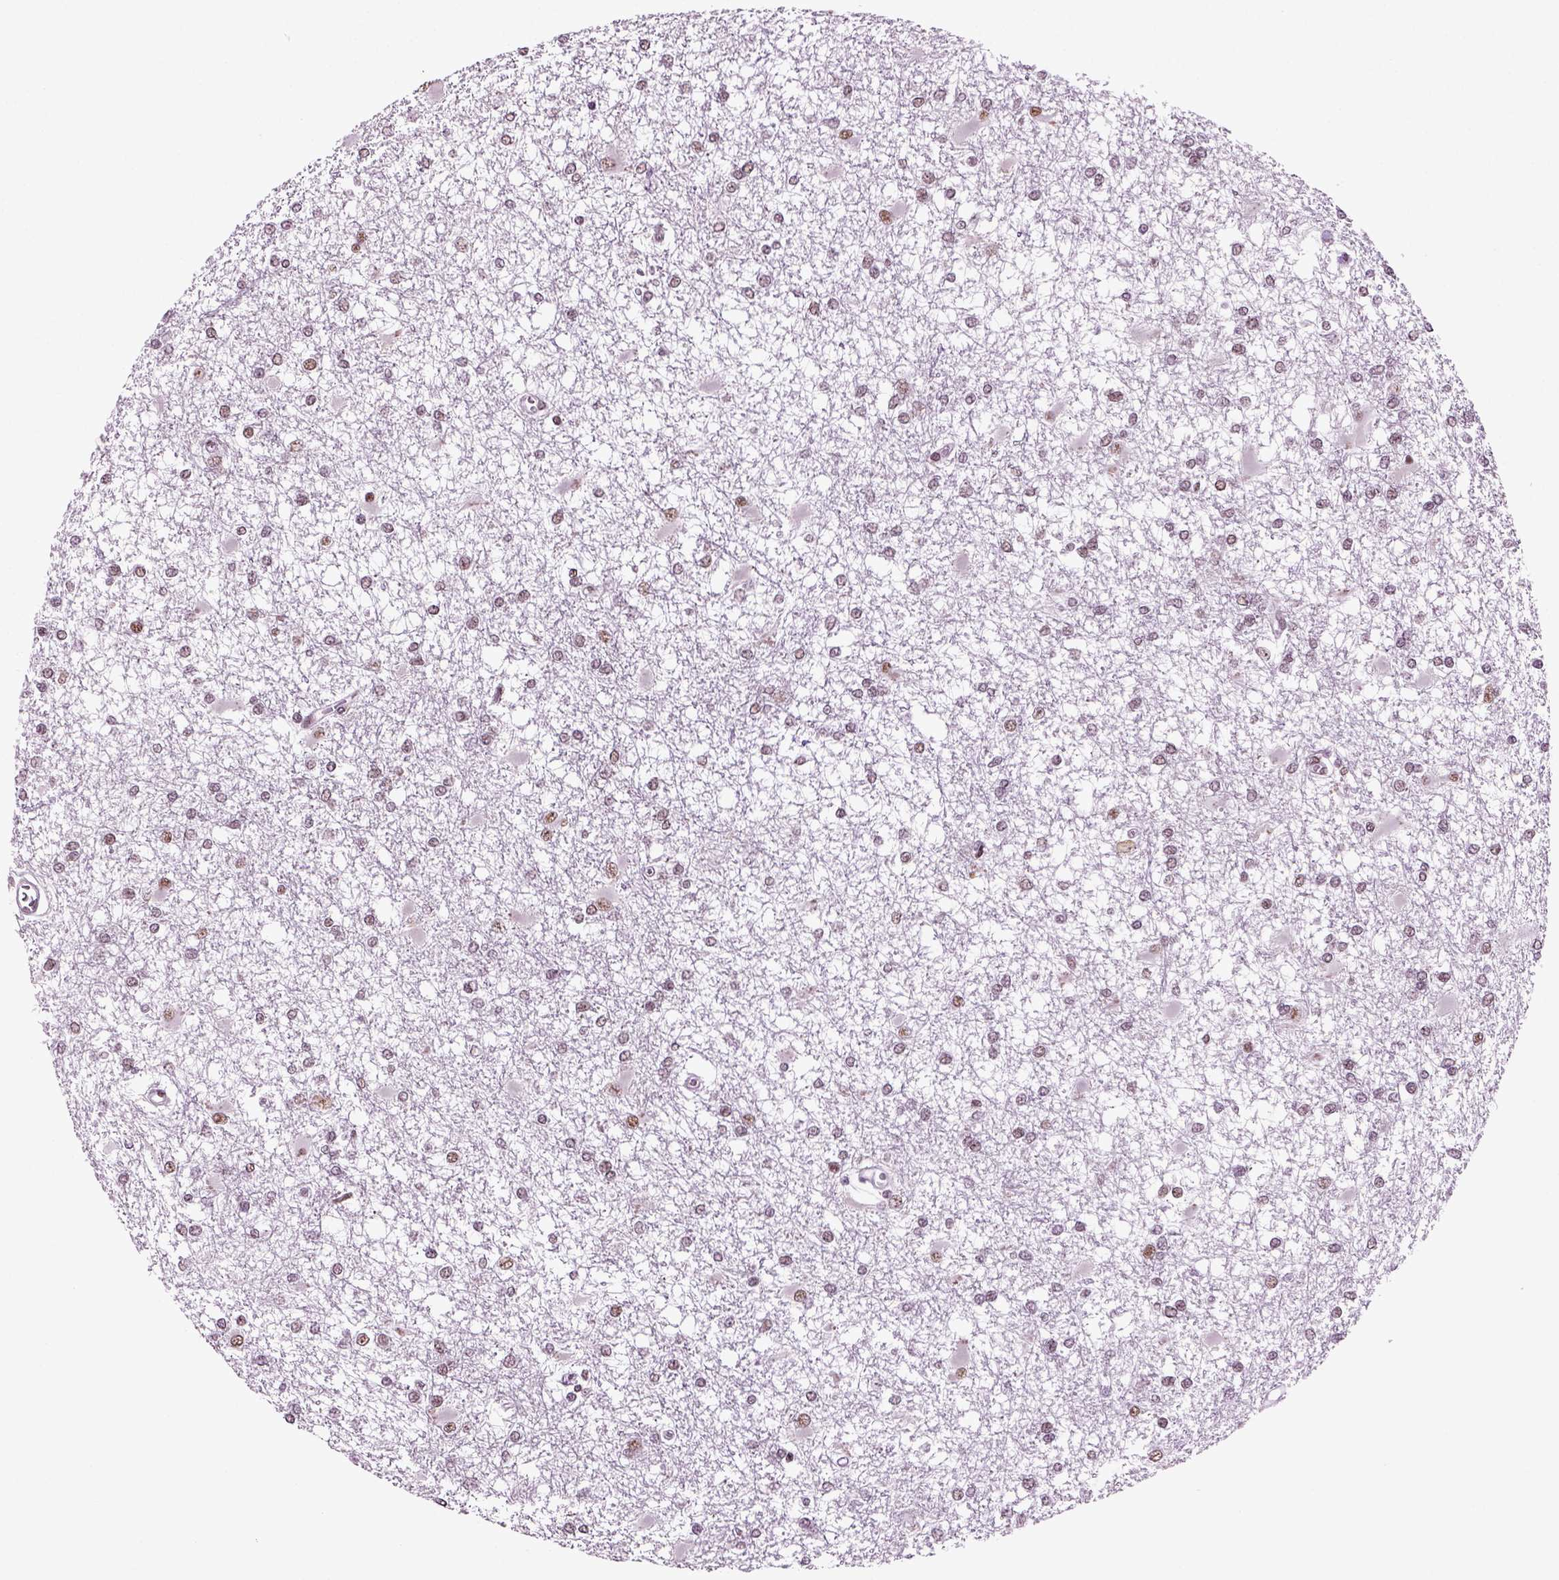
{"staining": {"intensity": "negative", "quantity": "none", "location": "none"}, "tissue": "glioma", "cell_type": "Tumor cells", "image_type": "cancer", "snomed": [{"axis": "morphology", "description": "Glioma, malignant, High grade"}, {"axis": "topography", "description": "Cerebral cortex"}], "caption": "The immunohistochemistry (IHC) image has no significant positivity in tumor cells of glioma tissue.", "gene": "RCOR3", "patient": {"sex": "male", "age": 79}}